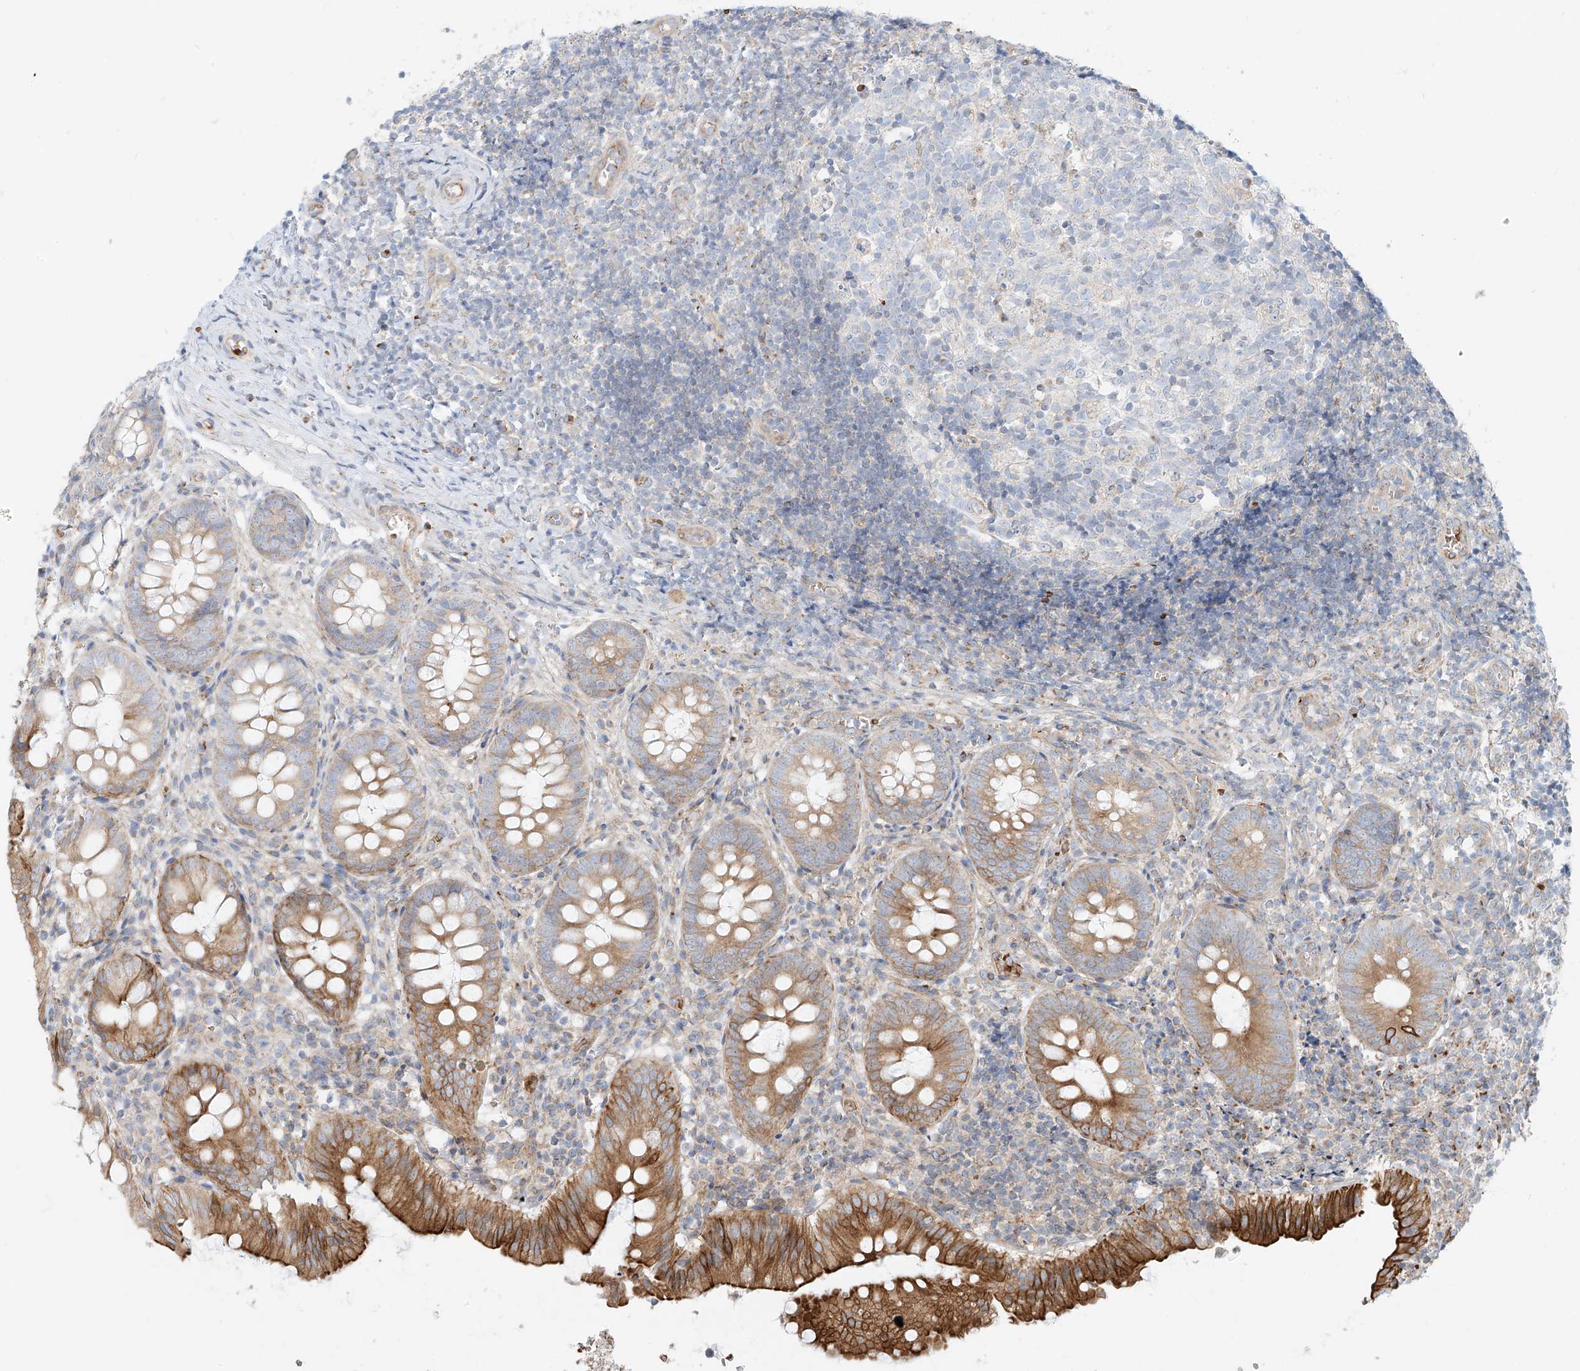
{"staining": {"intensity": "strong", "quantity": "<25%", "location": "cytoplasmic/membranous"}, "tissue": "appendix", "cell_type": "Glandular cells", "image_type": "normal", "snomed": [{"axis": "morphology", "description": "Normal tissue, NOS"}, {"axis": "topography", "description": "Appendix"}], "caption": "The photomicrograph exhibits immunohistochemical staining of benign appendix. There is strong cytoplasmic/membranous staining is present in approximately <25% of glandular cells. (brown staining indicates protein expression, while blue staining denotes nuclei).", "gene": "EIPR1", "patient": {"sex": "male", "age": 8}}